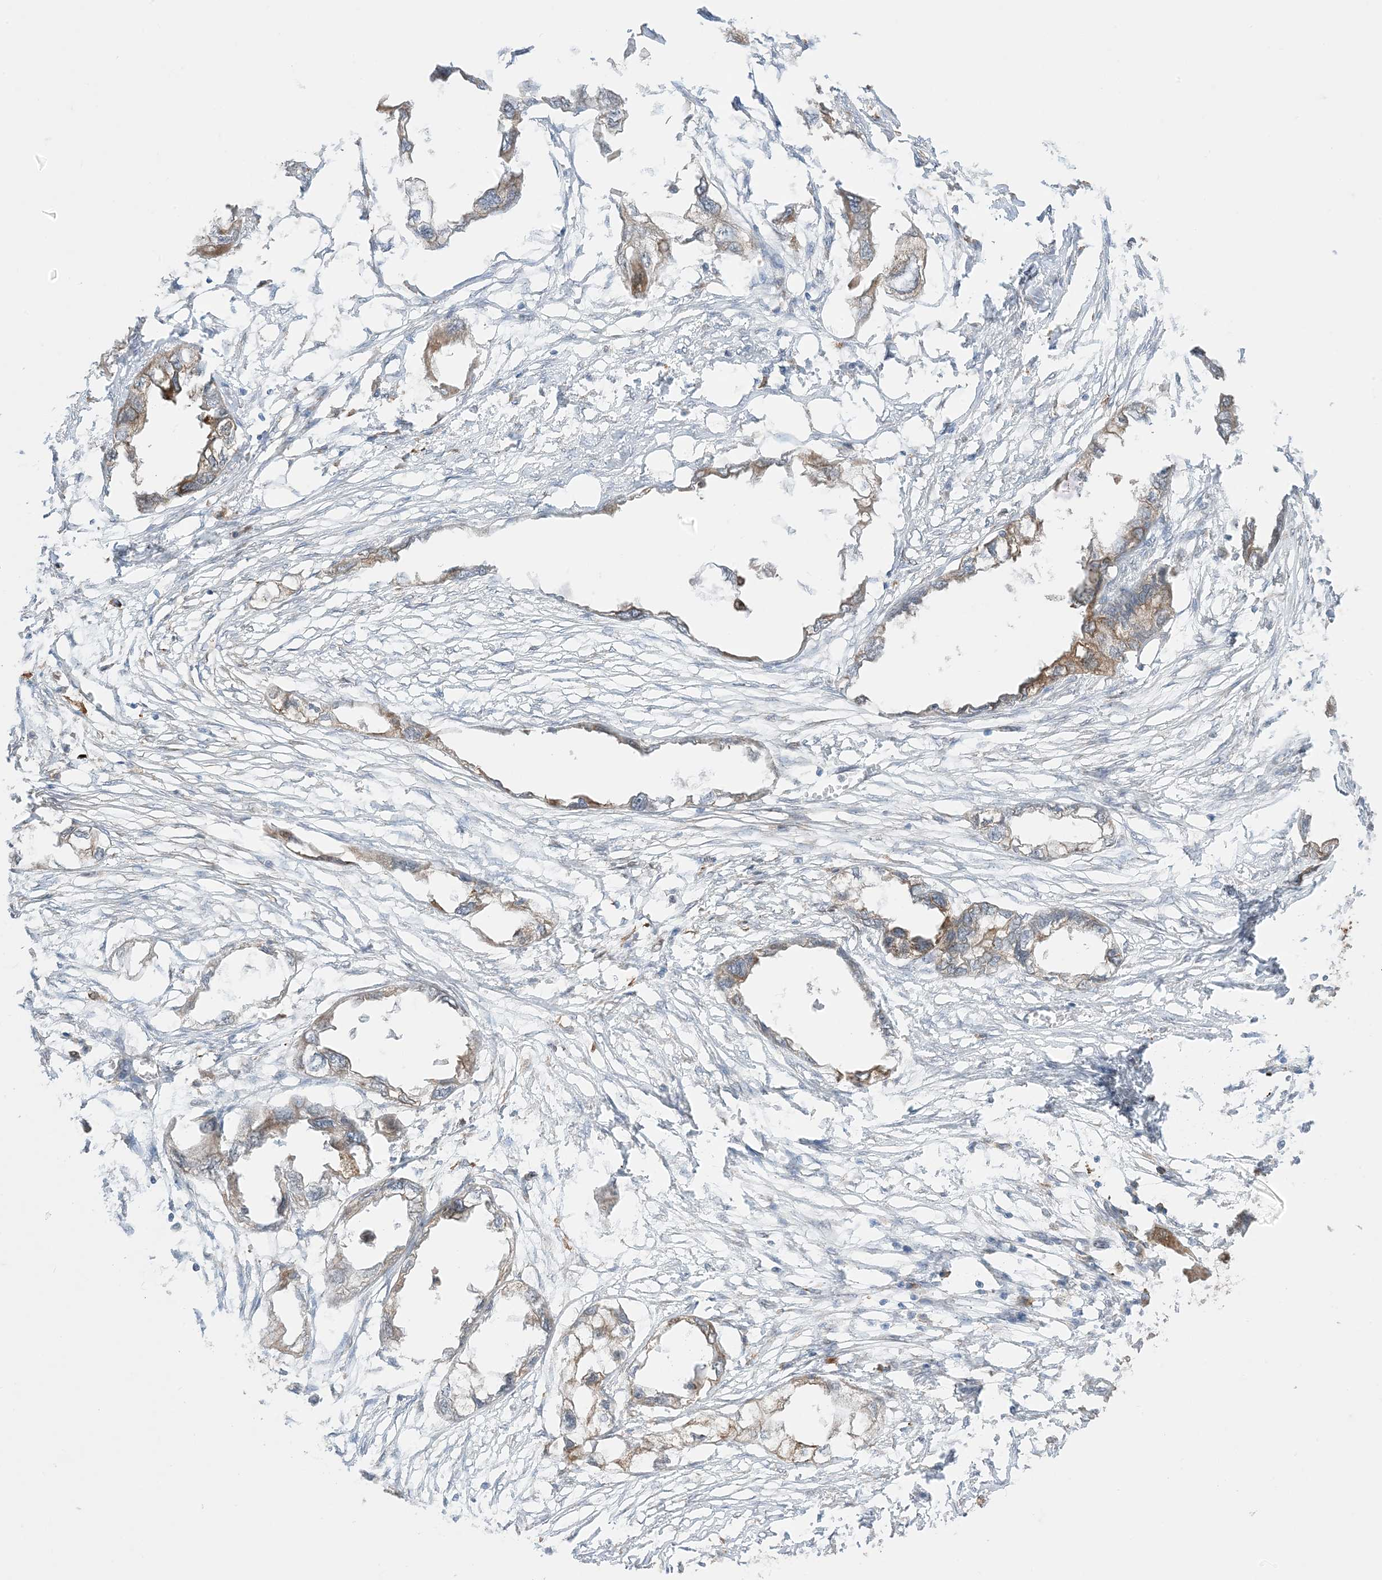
{"staining": {"intensity": "moderate", "quantity": "<25%", "location": "cytoplasmic/membranous"}, "tissue": "endometrial cancer", "cell_type": "Tumor cells", "image_type": "cancer", "snomed": [{"axis": "morphology", "description": "Adenocarcinoma, NOS"}, {"axis": "morphology", "description": "Adenocarcinoma, metastatic, NOS"}, {"axis": "topography", "description": "Adipose tissue"}, {"axis": "topography", "description": "Endometrium"}], "caption": "Protein staining of endometrial adenocarcinoma tissue exhibits moderate cytoplasmic/membranous positivity in approximately <25% of tumor cells.", "gene": "ODC1", "patient": {"sex": "female", "age": 67}}